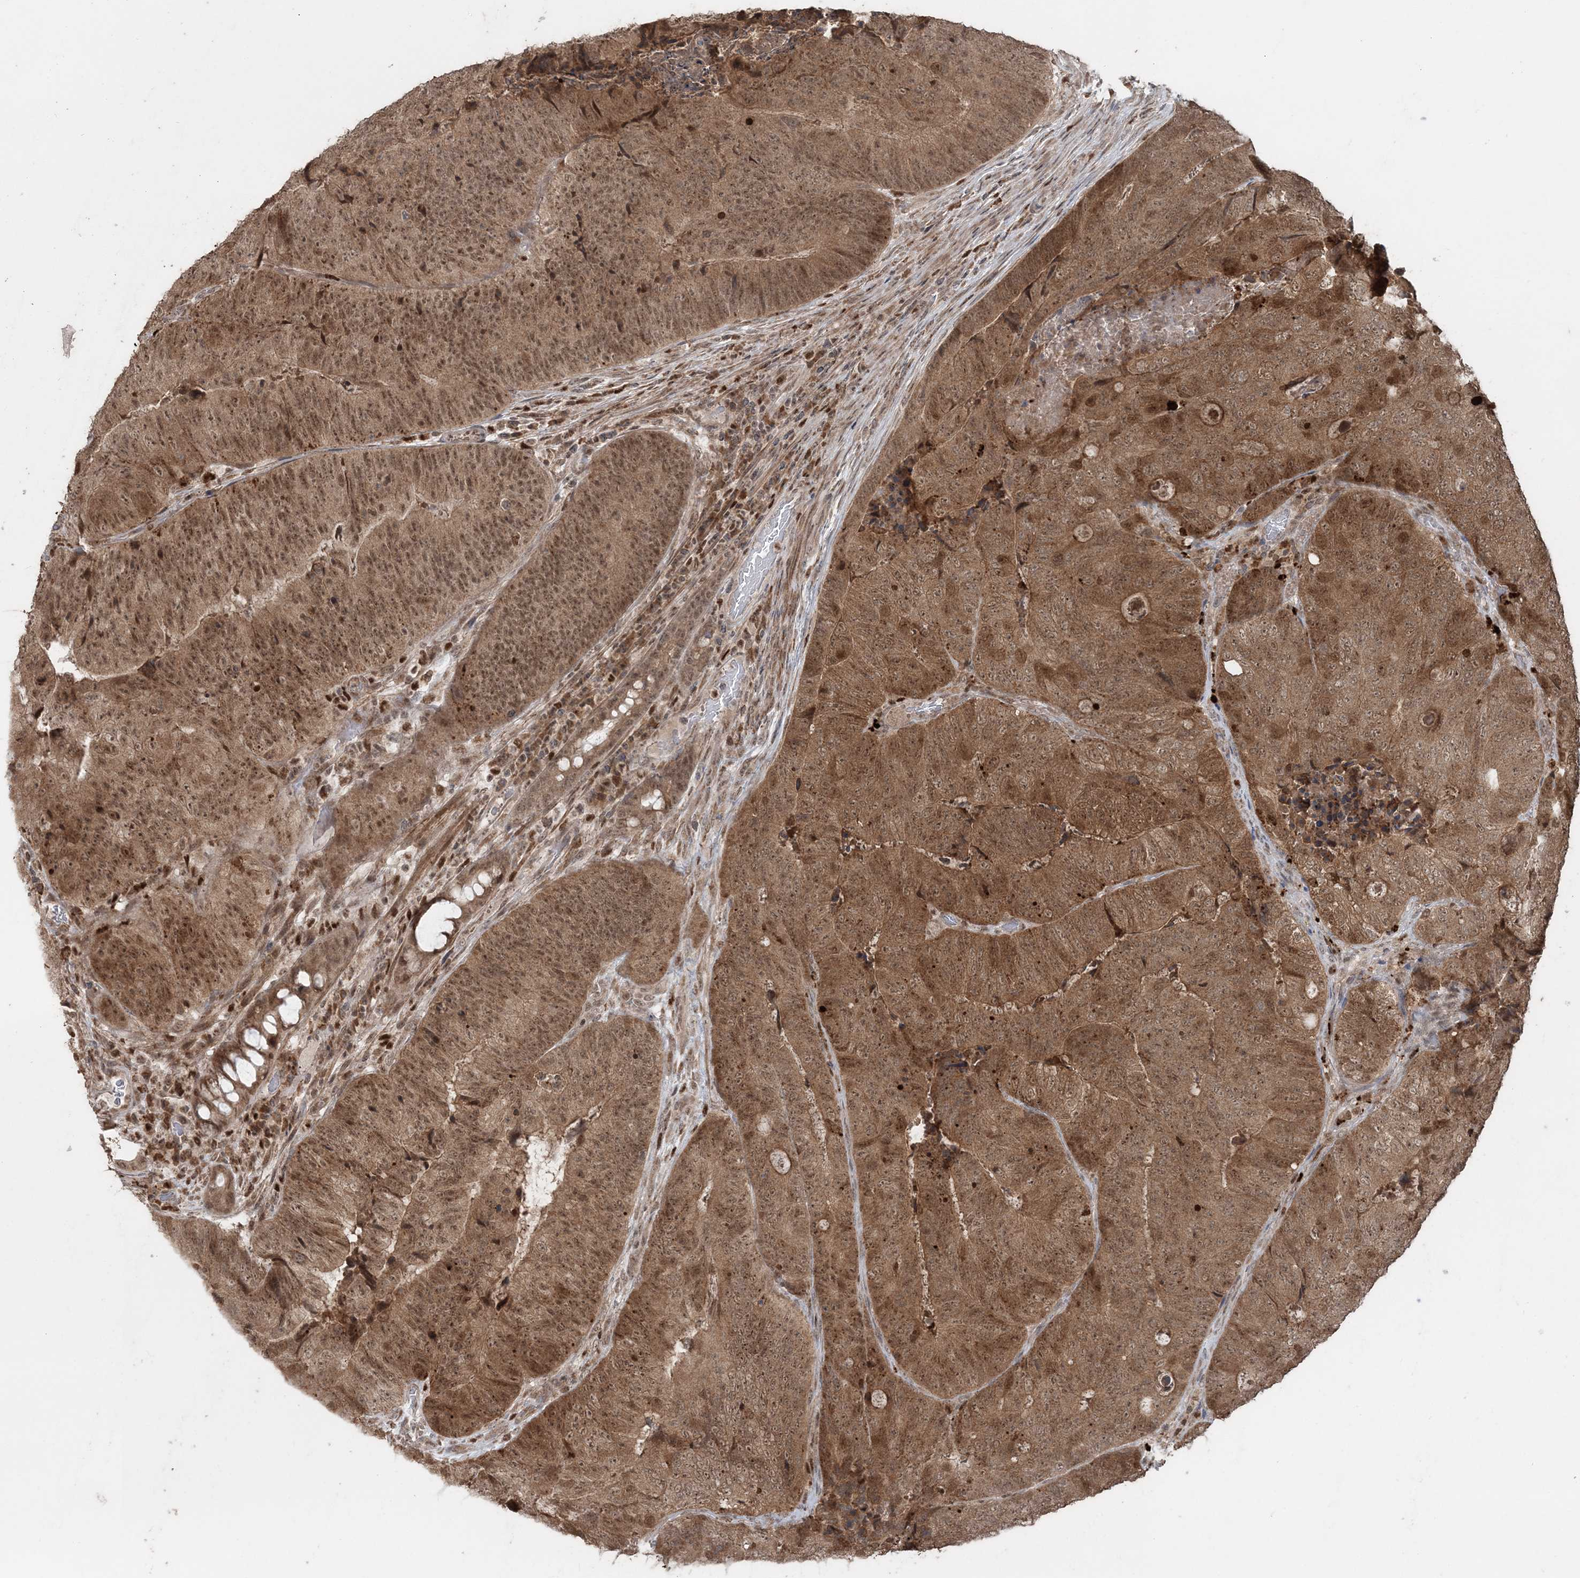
{"staining": {"intensity": "moderate", "quantity": ">75%", "location": "cytoplasmic/membranous,nuclear"}, "tissue": "colorectal cancer", "cell_type": "Tumor cells", "image_type": "cancer", "snomed": [{"axis": "morphology", "description": "Adenocarcinoma, NOS"}, {"axis": "topography", "description": "Colon"}], "caption": "Immunohistochemistry photomicrograph of neoplastic tissue: human colorectal cancer (adenocarcinoma) stained using immunohistochemistry displays medium levels of moderate protein expression localized specifically in the cytoplasmic/membranous and nuclear of tumor cells, appearing as a cytoplasmic/membranous and nuclear brown color.", "gene": "SLU7", "patient": {"sex": "female", "age": 67}}